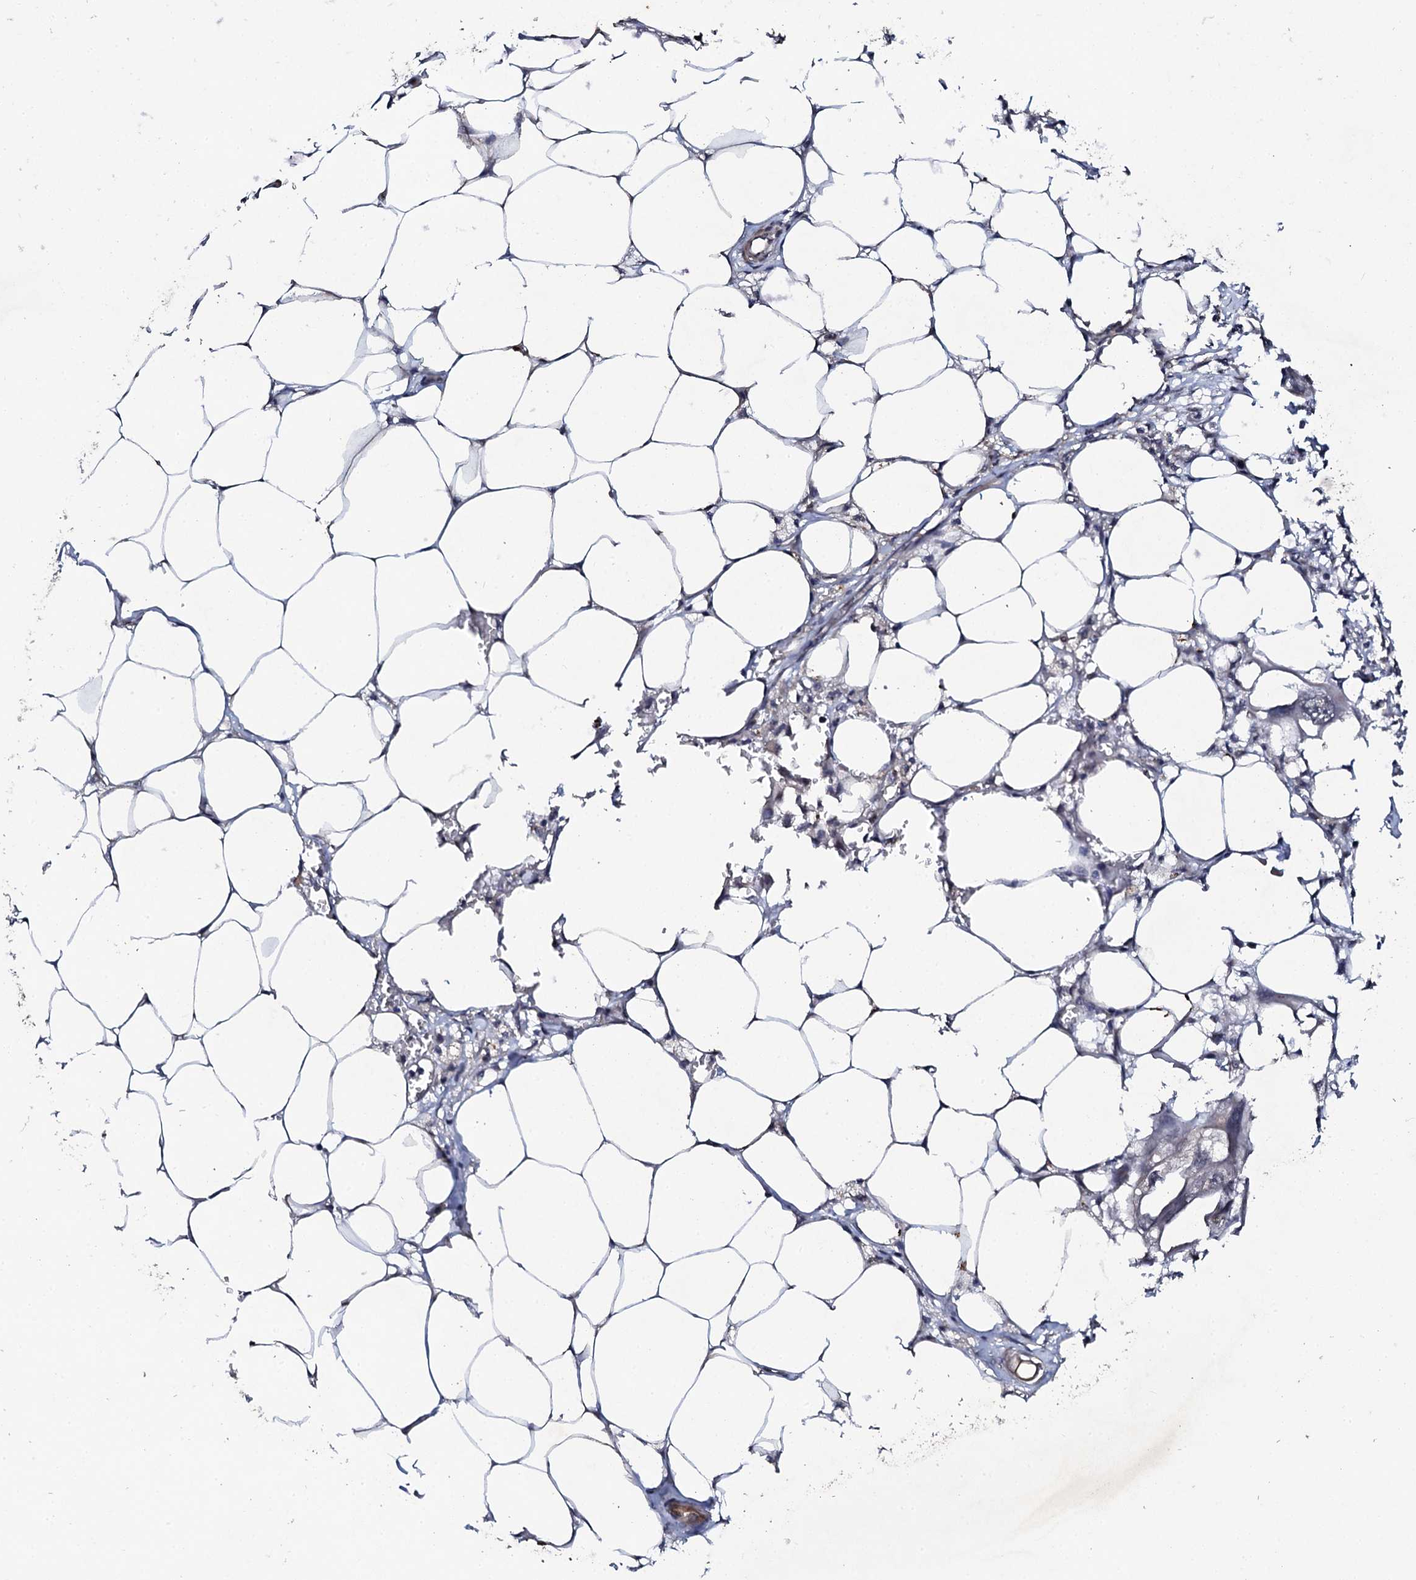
{"staining": {"intensity": "negative", "quantity": "none", "location": "none"}, "tissue": "endometrial cancer", "cell_type": "Tumor cells", "image_type": "cancer", "snomed": [{"axis": "morphology", "description": "Adenocarcinoma, NOS"}, {"axis": "morphology", "description": "Adenocarcinoma, metastatic, NOS"}, {"axis": "topography", "description": "Adipose tissue"}, {"axis": "topography", "description": "Endometrium"}], "caption": "A high-resolution photomicrograph shows immunohistochemistry staining of endometrial cancer (metastatic adenocarcinoma), which reveals no significant staining in tumor cells.", "gene": "FAM111A", "patient": {"sex": "female", "age": 67}}